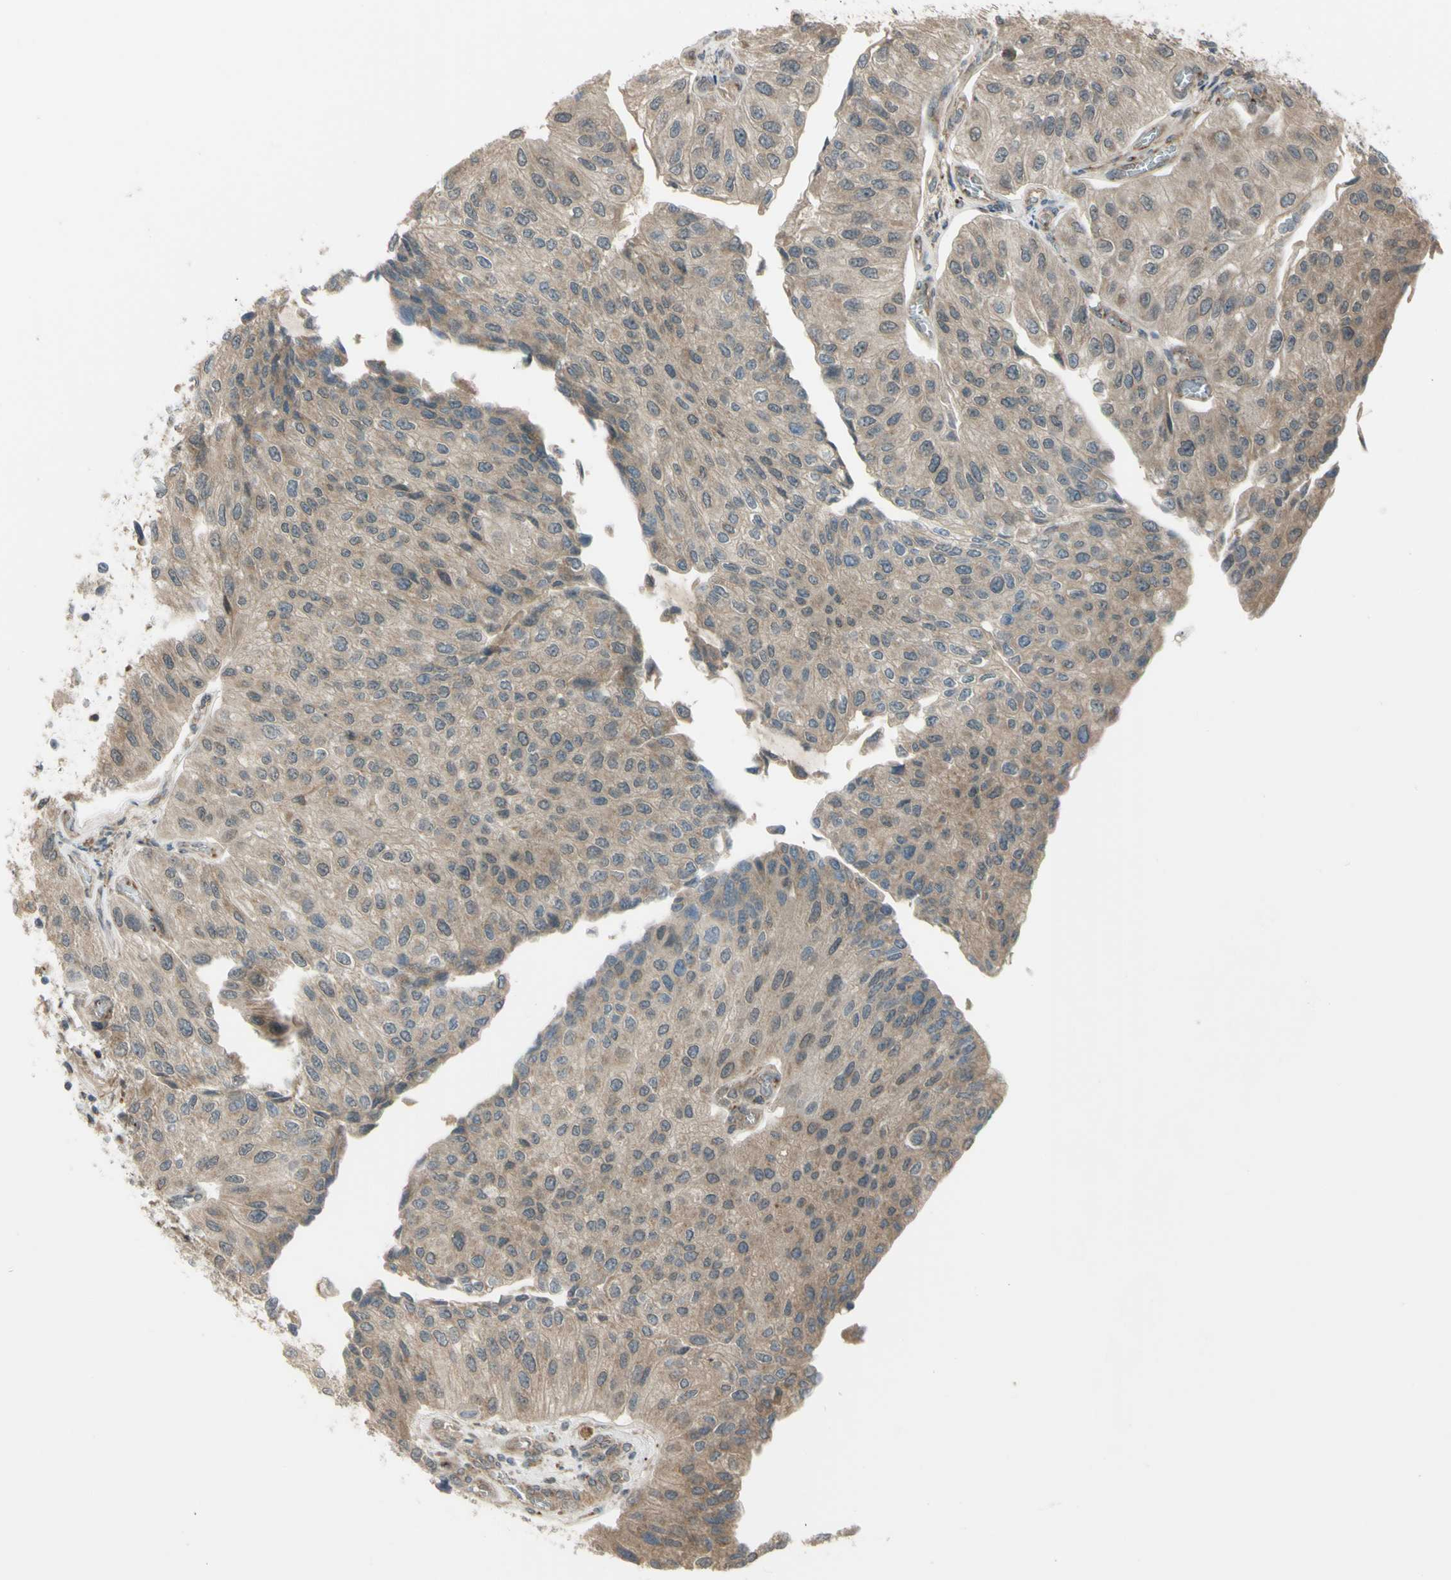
{"staining": {"intensity": "weak", "quantity": "25%-75%", "location": "cytoplasmic/membranous,nuclear"}, "tissue": "urothelial cancer", "cell_type": "Tumor cells", "image_type": "cancer", "snomed": [{"axis": "morphology", "description": "Urothelial carcinoma, High grade"}, {"axis": "topography", "description": "Kidney"}, {"axis": "topography", "description": "Urinary bladder"}], "caption": "High-magnification brightfield microscopy of high-grade urothelial carcinoma stained with DAB (3,3'-diaminobenzidine) (brown) and counterstained with hematoxylin (blue). tumor cells exhibit weak cytoplasmic/membranous and nuclear positivity is identified in about25%-75% of cells. Immunohistochemistry stains the protein in brown and the nuclei are stained blue.", "gene": "FLII", "patient": {"sex": "male", "age": 77}}